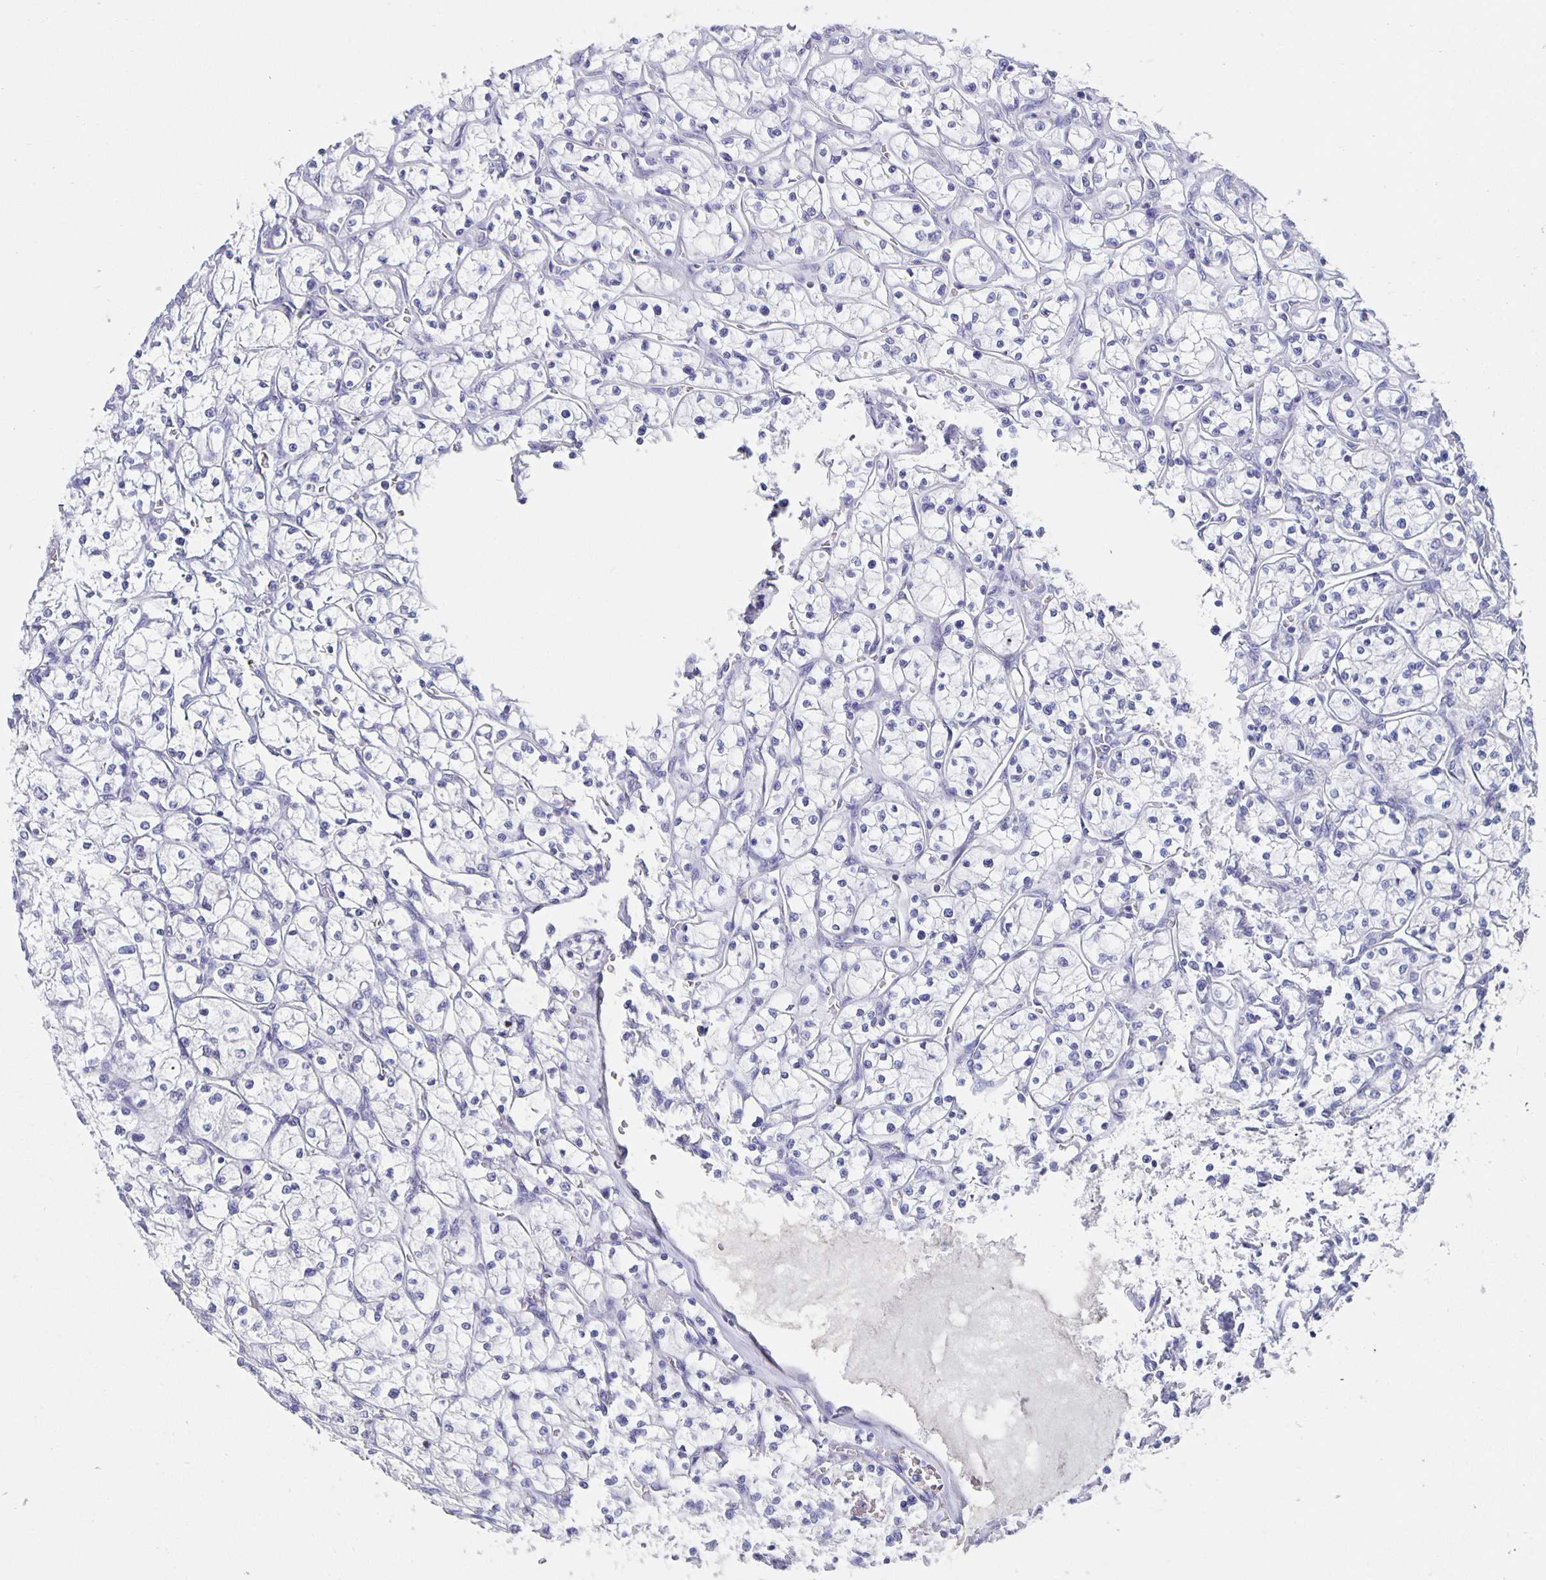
{"staining": {"intensity": "negative", "quantity": "none", "location": "none"}, "tissue": "renal cancer", "cell_type": "Tumor cells", "image_type": "cancer", "snomed": [{"axis": "morphology", "description": "Adenocarcinoma, NOS"}, {"axis": "topography", "description": "Kidney"}], "caption": "High magnification brightfield microscopy of renal adenocarcinoma stained with DAB (brown) and counterstained with hematoxylin (blue): tumor cells show no significant positivity. The staining was performed using DAB to visualize the protein expression in brown, while the nuclei were stained in blue with hematoxylin (Magnification: 20x).", "gene": "SATB2", "patient": {"sex": "female", "age": 64}}